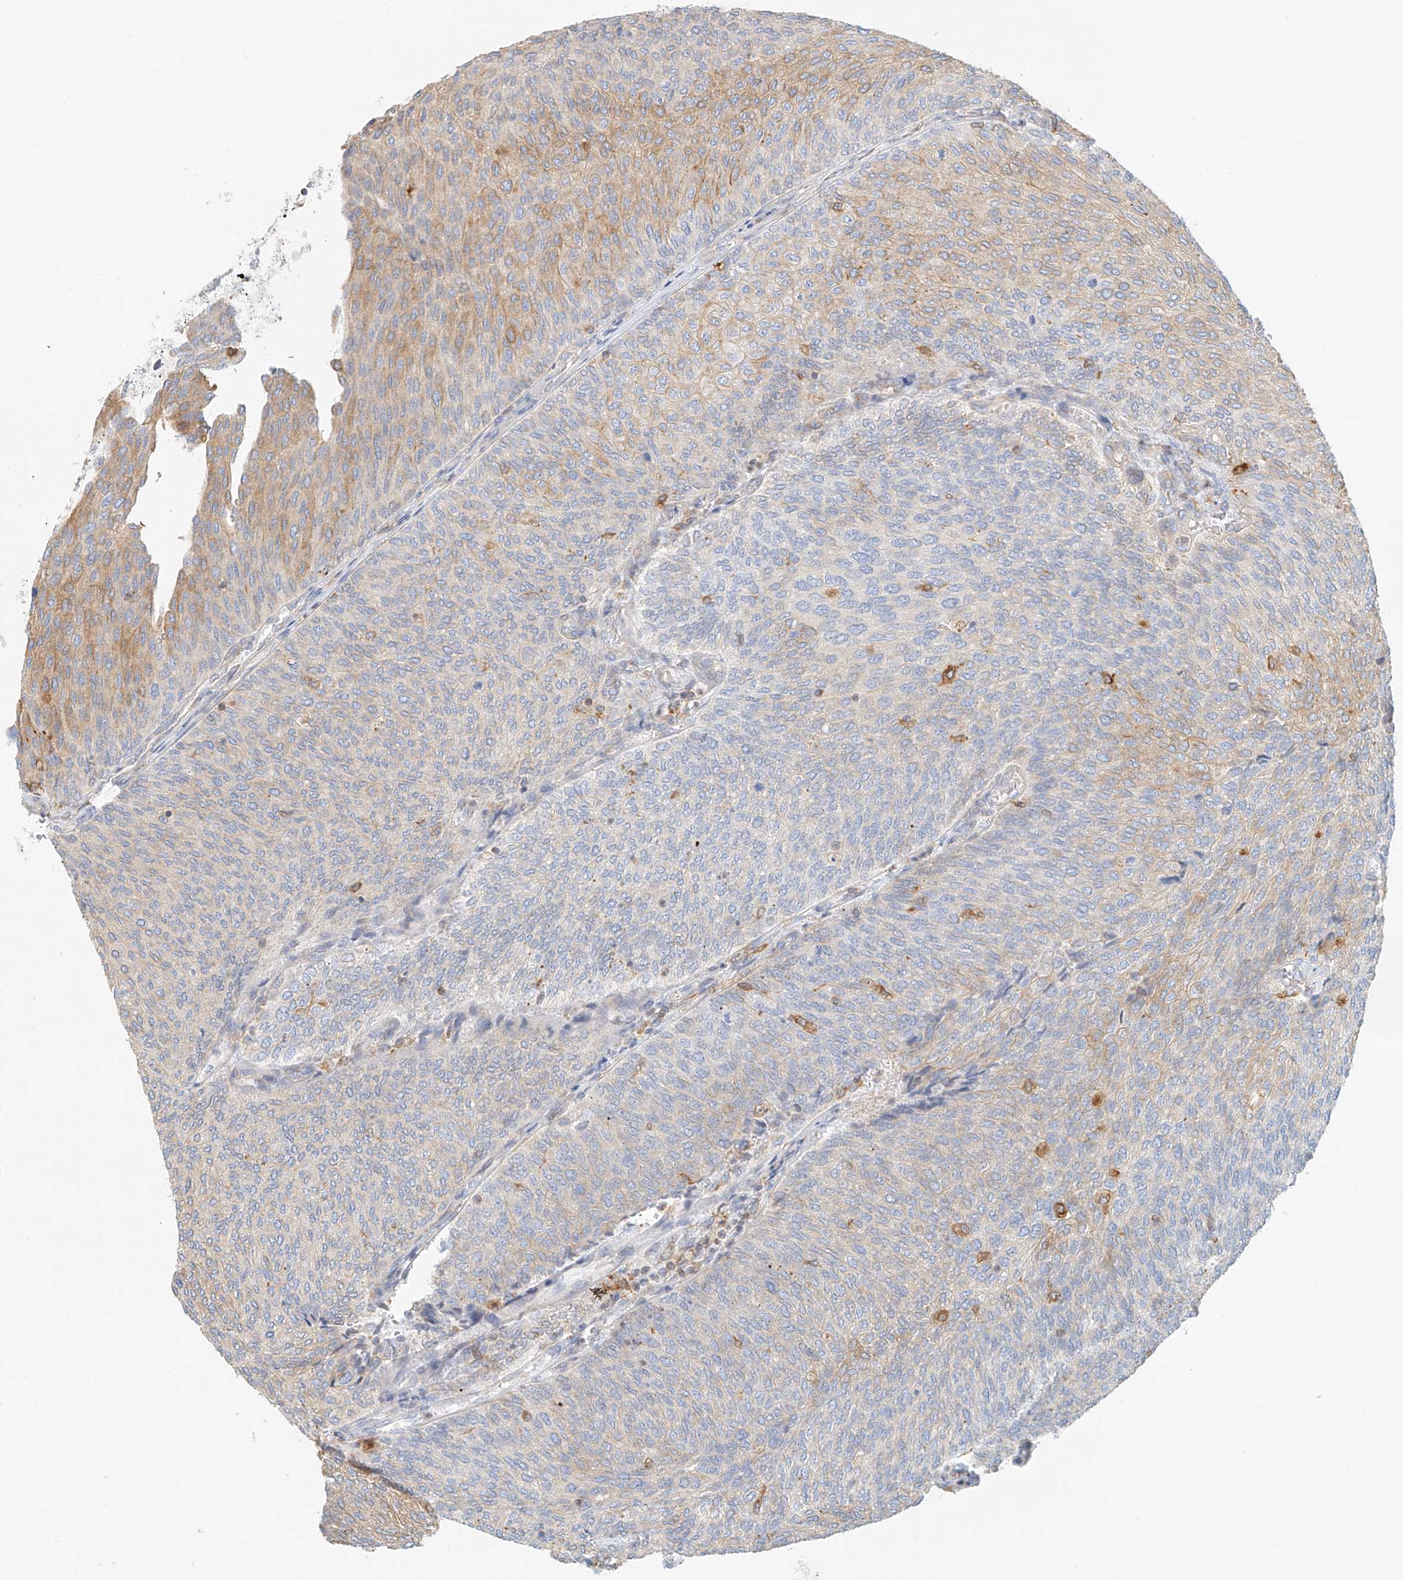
{"staining": {"intensity": "moderate", "quantity": "25%-75%", "location": "cytoplasmic/membranous"}, "tissue": "urothelial cancer", "cell_type": "Tumor cells", "image_type": "cancer", "snomed": [{"axis": "morphology", "description": "Urothelial carcinoma, Low grade"}, {"axis": "topography", "description": "Urinary bladder"}], "caption": "Protein staining shows moderate cytoplasmic/membranous expression in about 25%-75% of tumor cells in urothelial cancer.", "gene": "DHRS7", "patient": {"sex": "female", "age": 79}}